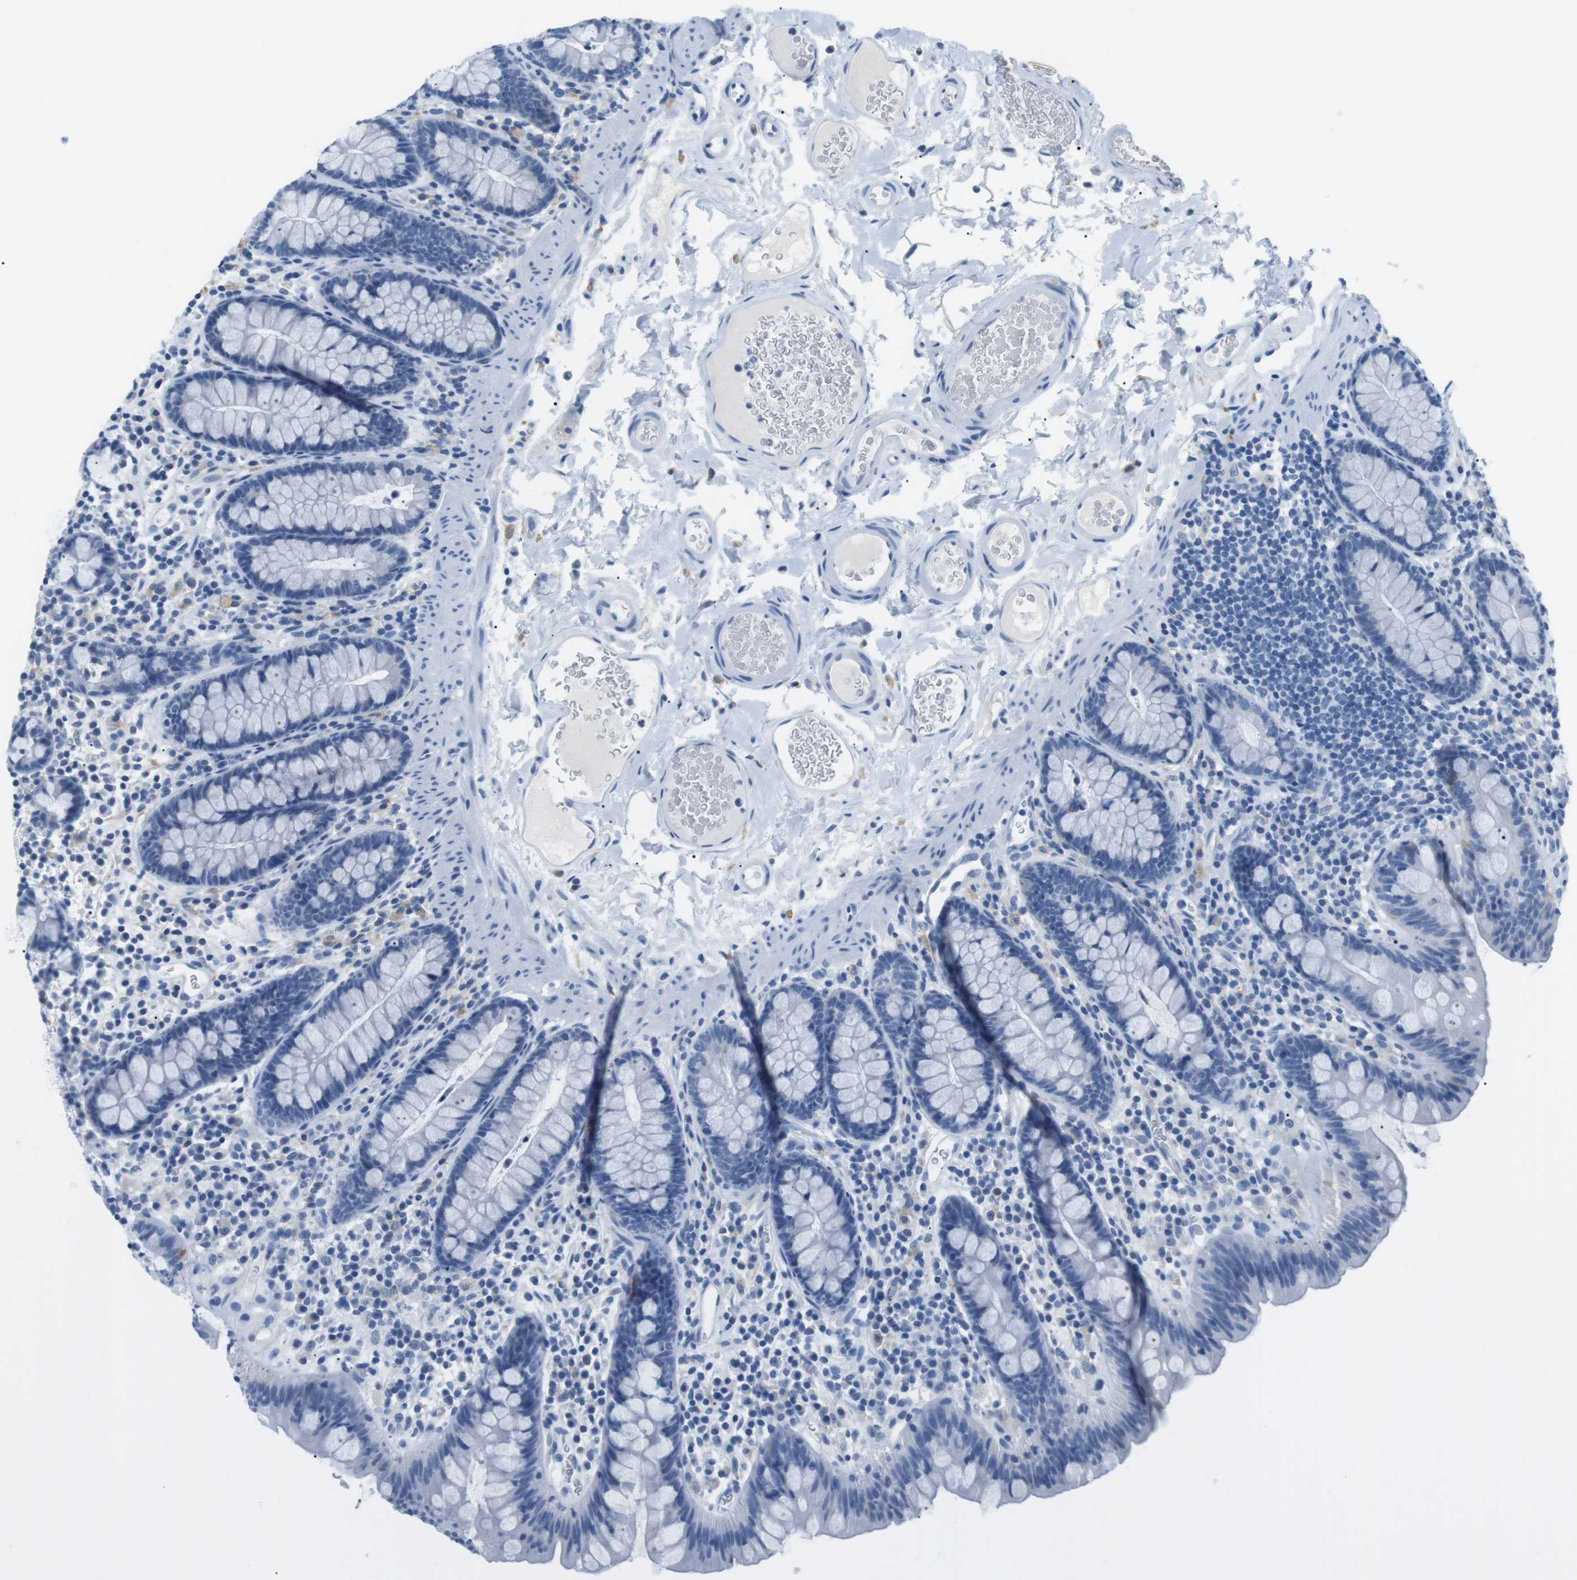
{"staining": {"intensity": "negative", "quantity": "none", "location": "none"}, "tissue": "colon", "cell_type": "Endothelial cells", "image_type": "normal", "snomed": [{"axis": "morphology", "description": "Normal tissue, NOS"}, {"axis": "topography", "description": "Colon"}], "caption": "DAB immunohistochemical staining of benign human colon reveals no significant staining in endothelial cells.", "gene": "FCGRT", "patient": {"sex": "female", "age": 80}}